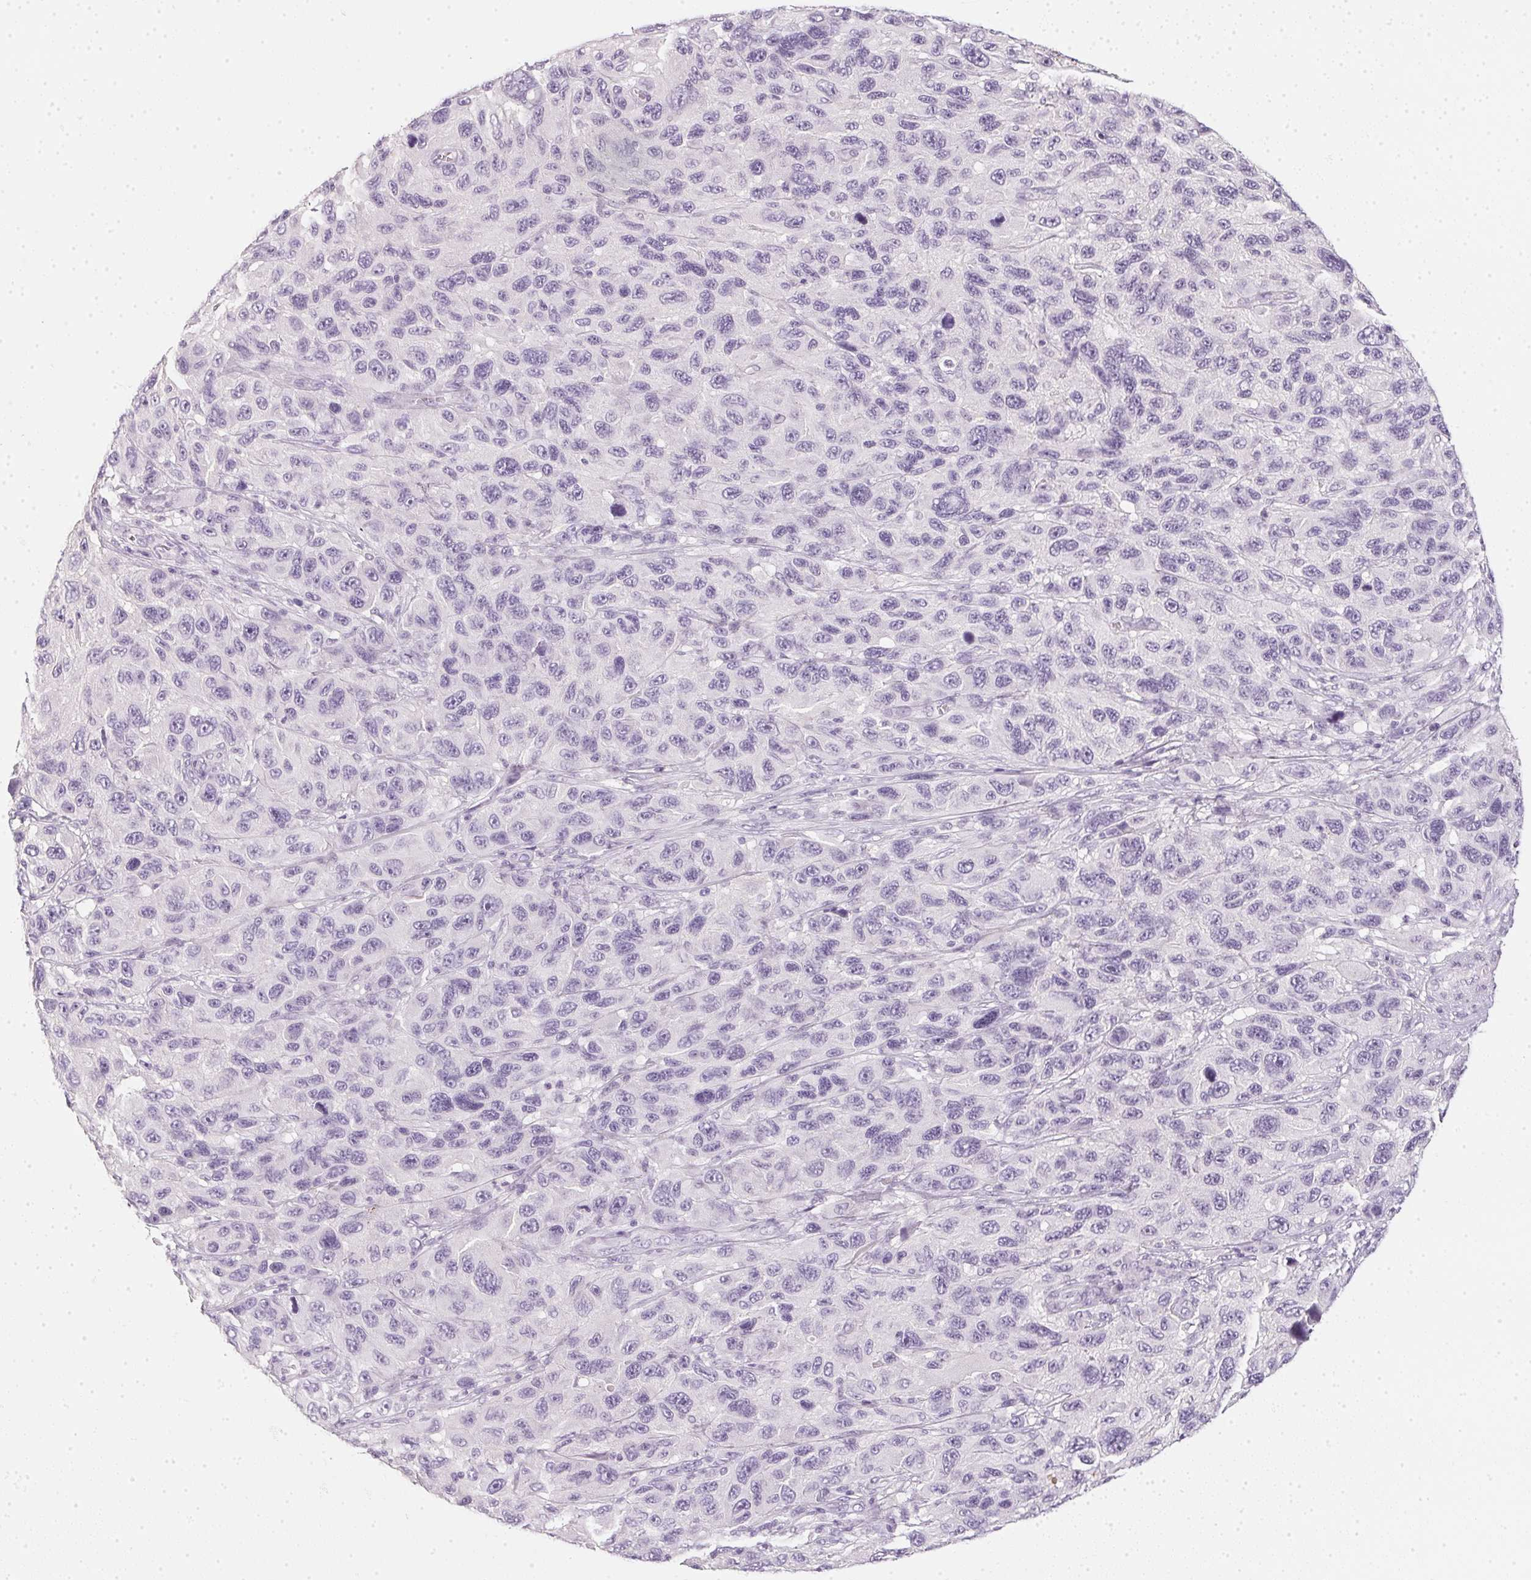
{"staining": {"intensity": "negative", "quantity": "none", "location": "none"}, "tissue": "melanoma", "cell_type": "Tumor cells", "image_type": "cancer", "snomed": [{"axis": "morphology", "description": "Malignant melanoma, NOS"}, {"axis": "topography", "description": "Skin"}], "caption": "DAB (3,3'-diaminobenzidine) immunohistochemical staining of human malignant melanoma displays no significant expression in tumor cells.", "gene": "TMEM72", "patient": {"sex": "male", "age": 53}}